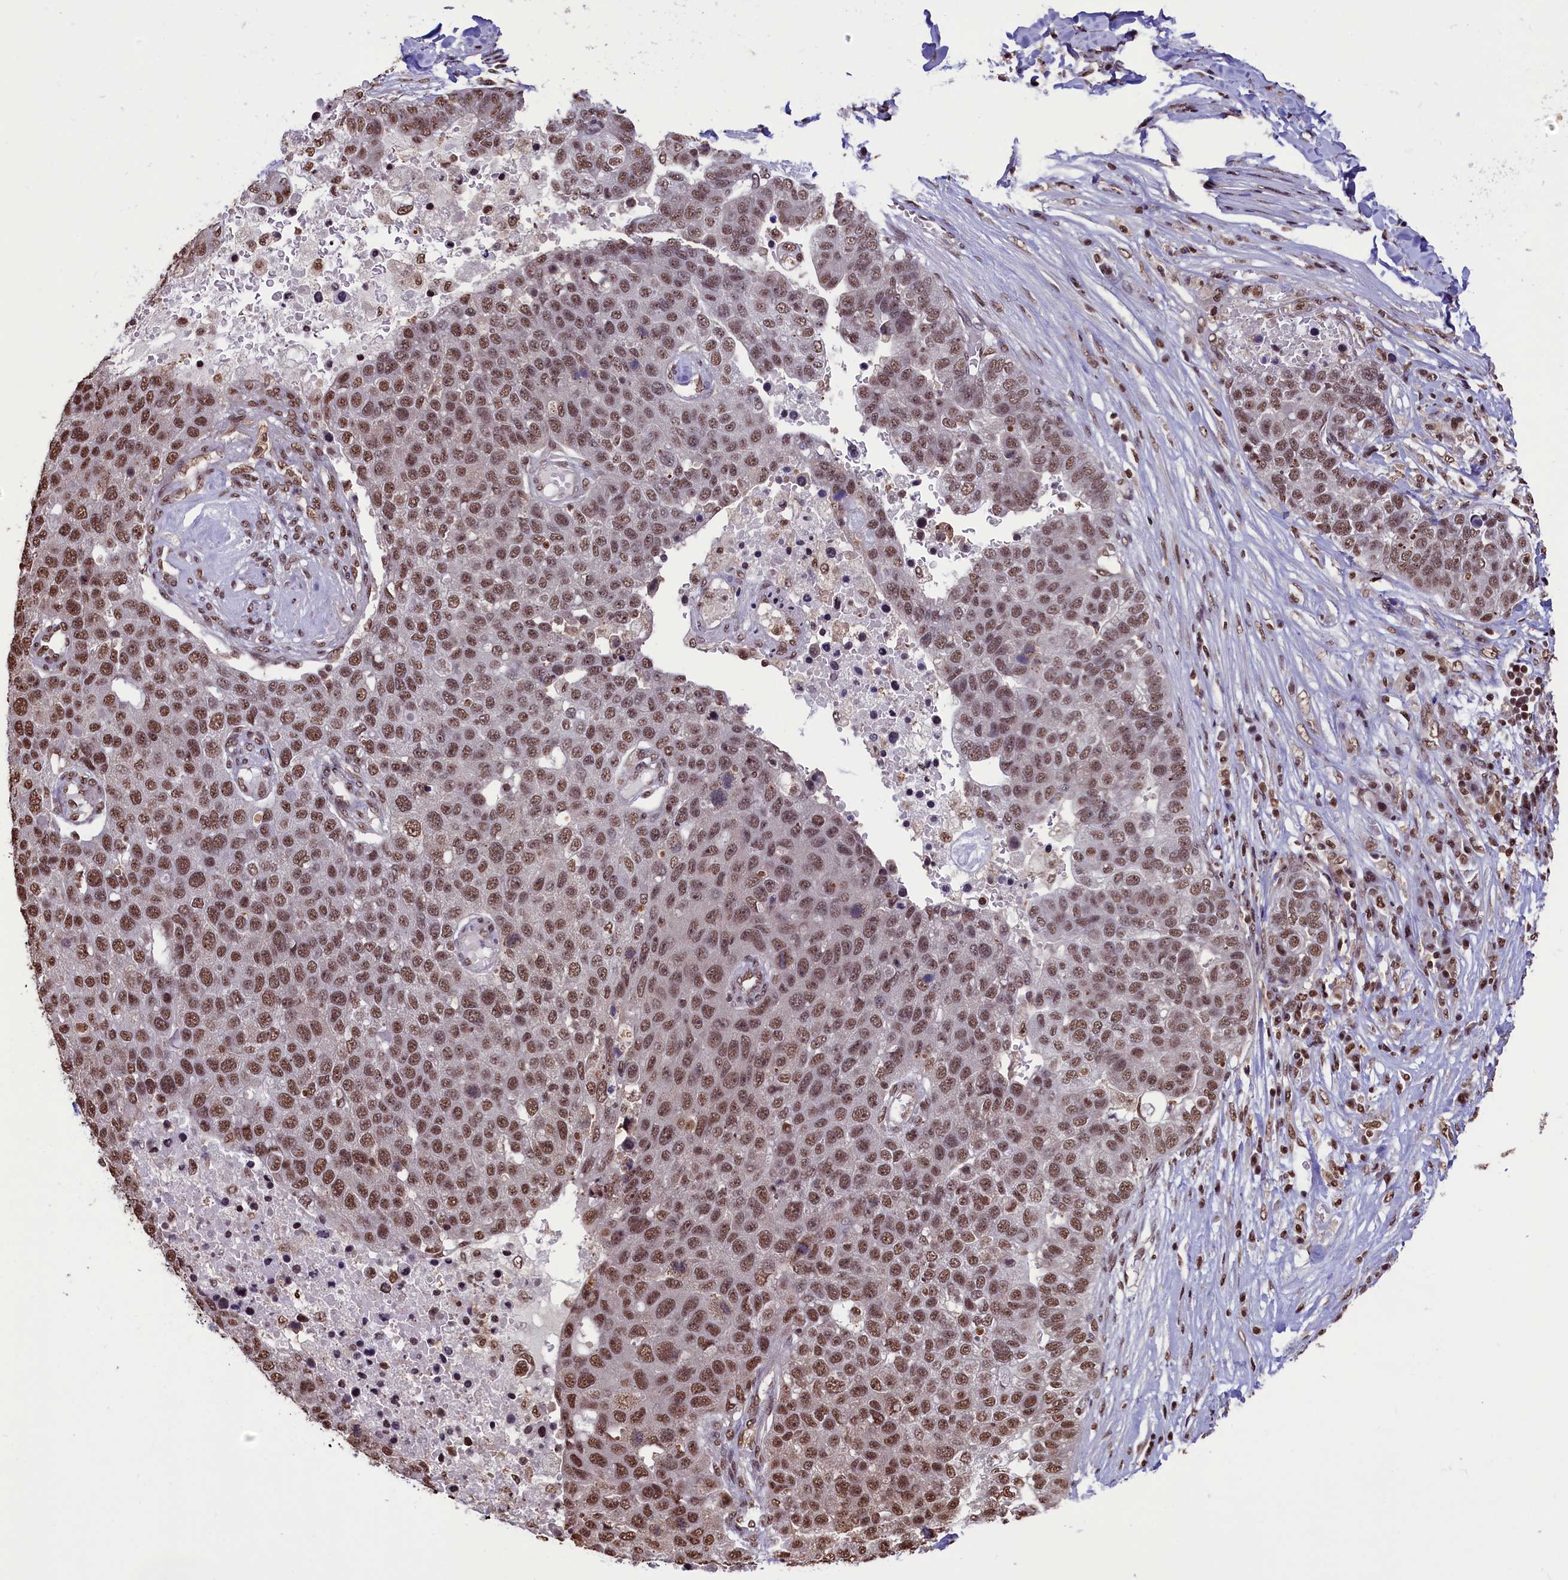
{"staining": {"intensity": "moderate", "quantity": ">75%", "location": "nuclear"}, "tissue": "pancreatic cancer", "cell_type": "Tumor cells", "image_type": "cancer", "snomed": [{"axis": "morphology", "description": "Adenocarcinoma, NOS"}, {"axis": "topography", "description": "Pancreas"}], "caption": "Pancreatic cancer tissue shows moderate nuclear staining in approximately >75% of tumor cells", "gene": "SNRPD2", "patient": {"sex": "female", "age": 61}}